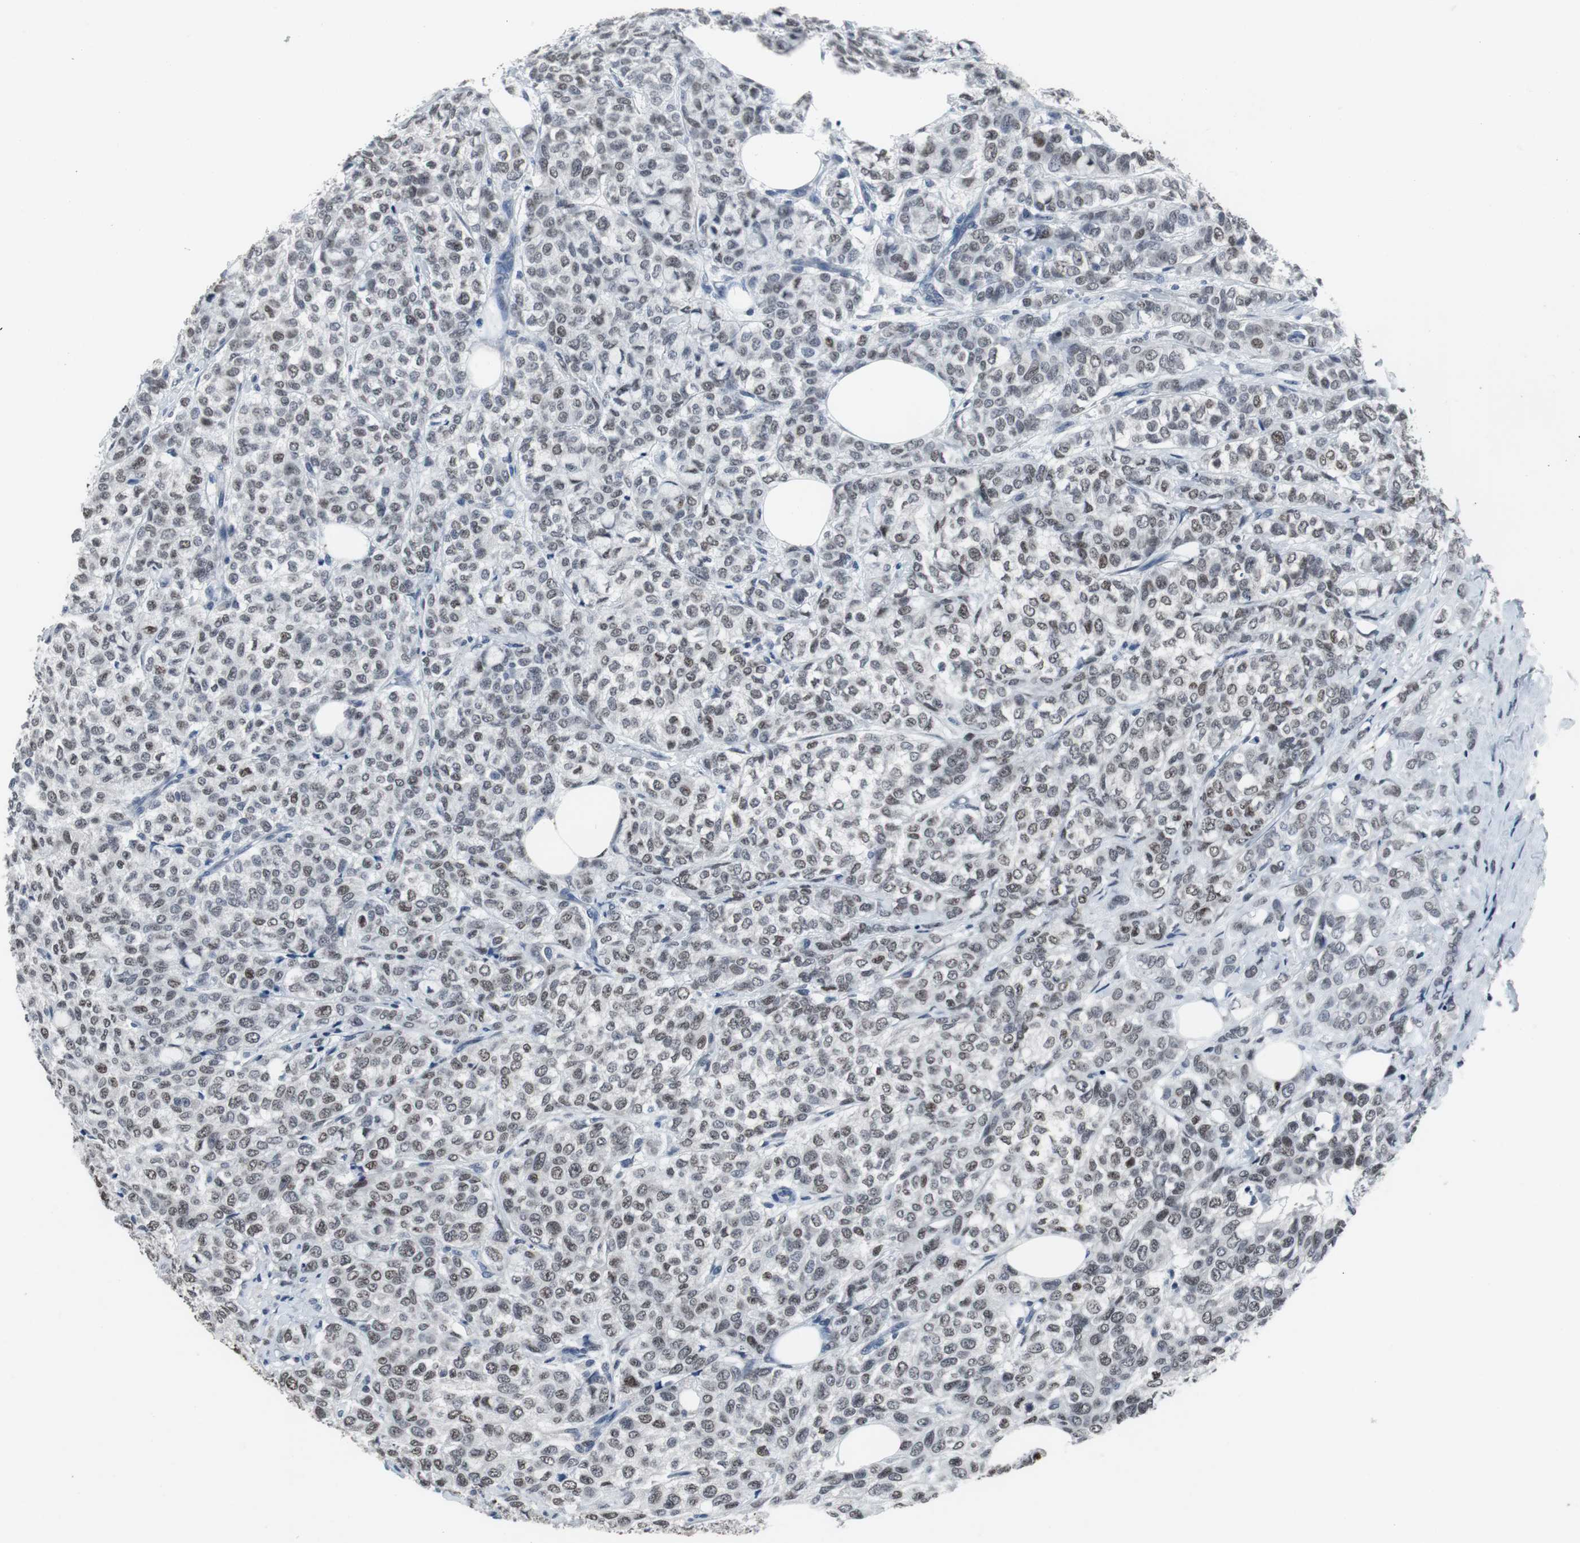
{"staining": {"intensity": "weak", "quantity": ">75%", "location": "nuclear"}, "tissue": "breast cancer", "cell_type": "Tumor cells", "image_type": "cancer", "snomed": [{"axis": "morphology", "description": "Lobular carcinoma"}, {"axis": "topography", "description": "Breast"}], "caption": "This histopathology image displays lobular carcinoma (breast) stained with immunohistochemistry (IHC) to label a protein in brown. The nuclear of tumor cells show weak positivity for the protein. Nuclei are counter-stained blue.", "gene": "FOXP4", "patient": {"sex": "female", "age": 60}}